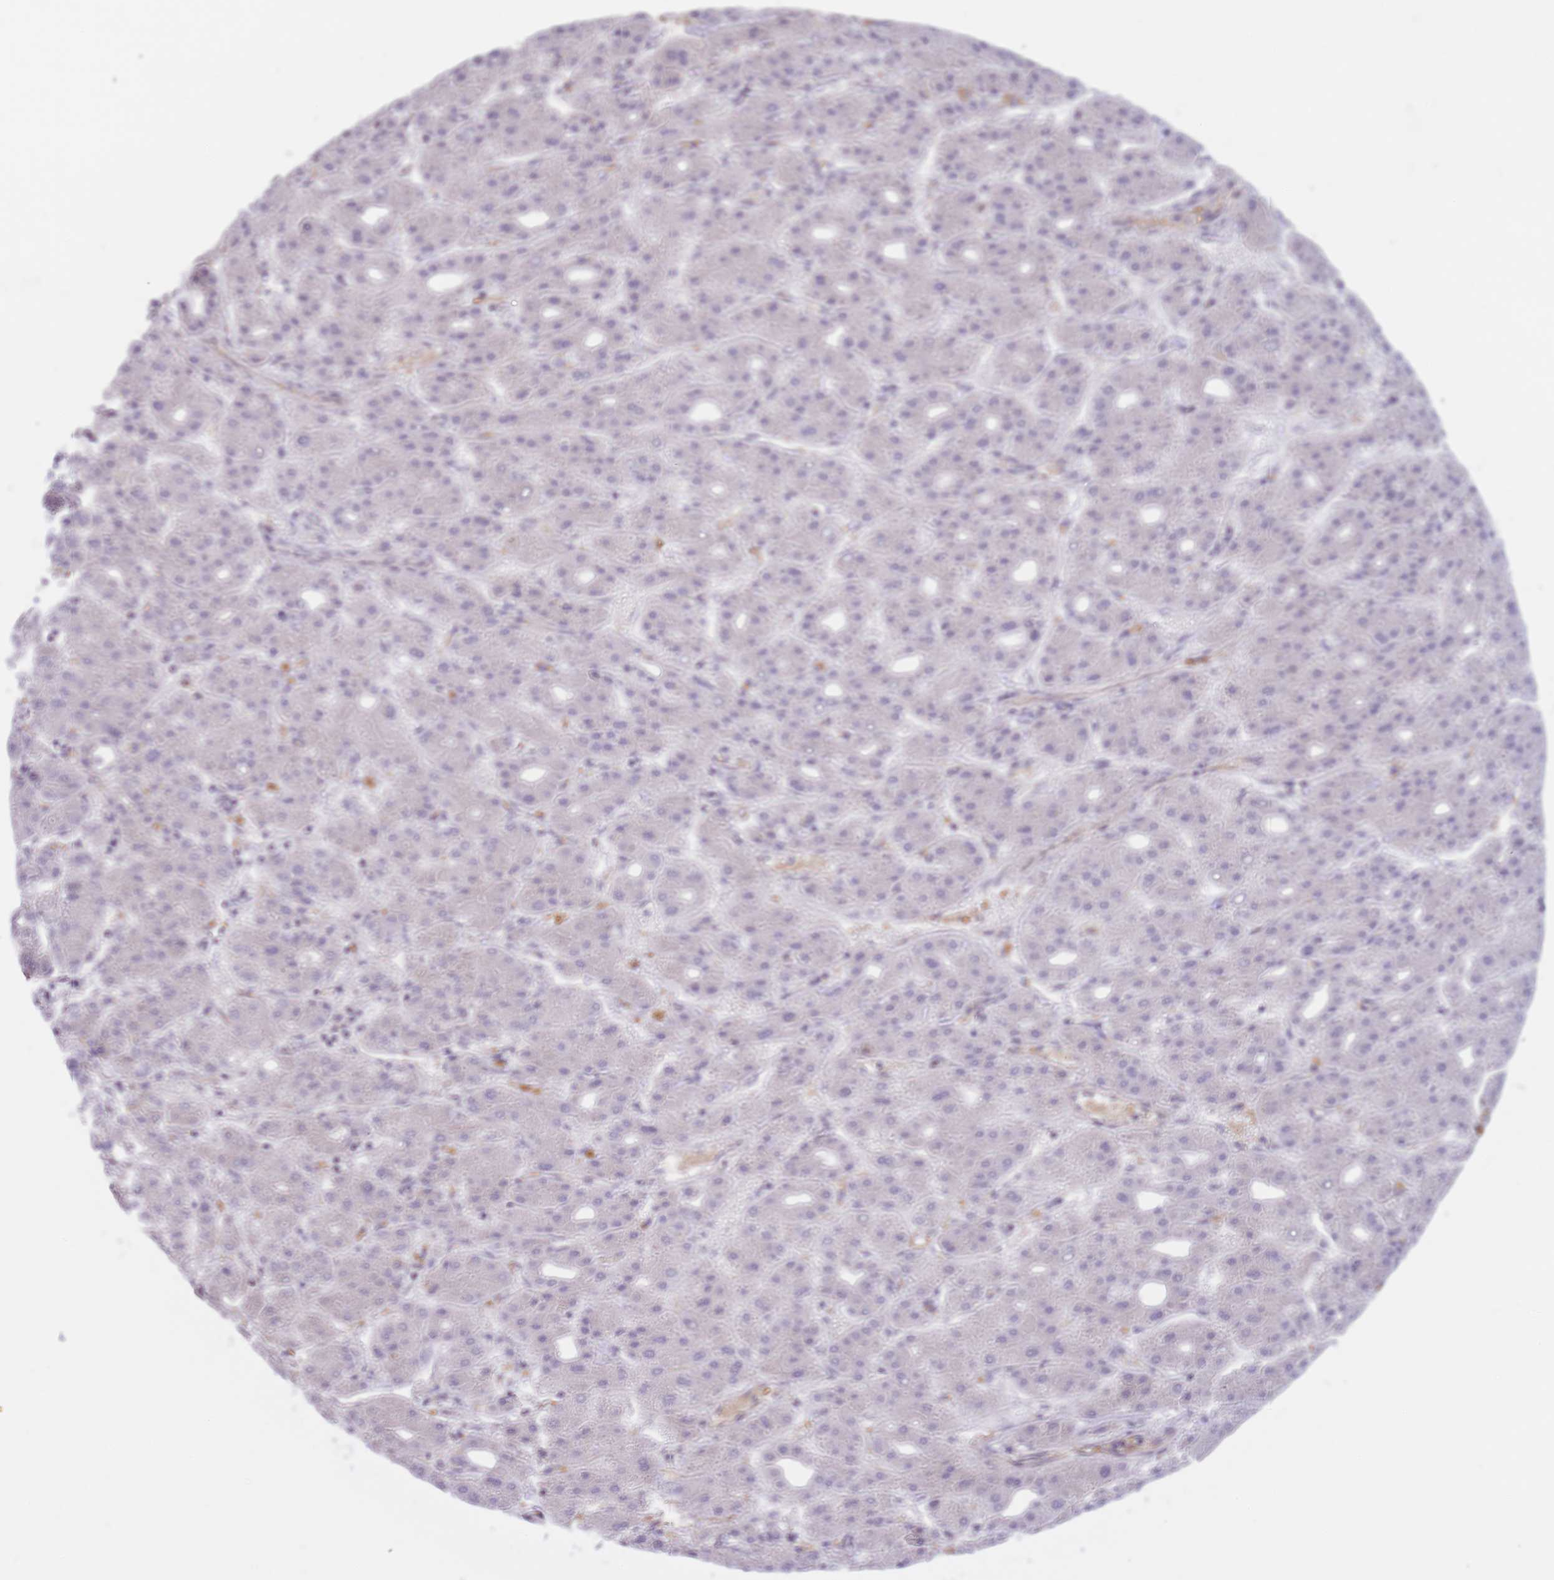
{"staining": {"intensity": "negative", "quantity": "none", "location": "none"}, "tissue": "liver cancer", "cell_type": "Tumor cells", "image_type": "cancer", "snomed": [{"axis": "morphology", "description": "Carcinoma, Hepatocellular, NOS"}, {"axis": "topography", "description": "Liver"}], "caption": "IHC of human liver cancer (hepatocellular carcinoma) reveals no positivity in tumor cells. (Brightfield microscopy of DAB (3,3'-diaminobenzidine) IHC at high magnification).", "gene": "FUT5", "patient": {"sex": "male", "age": 65}}